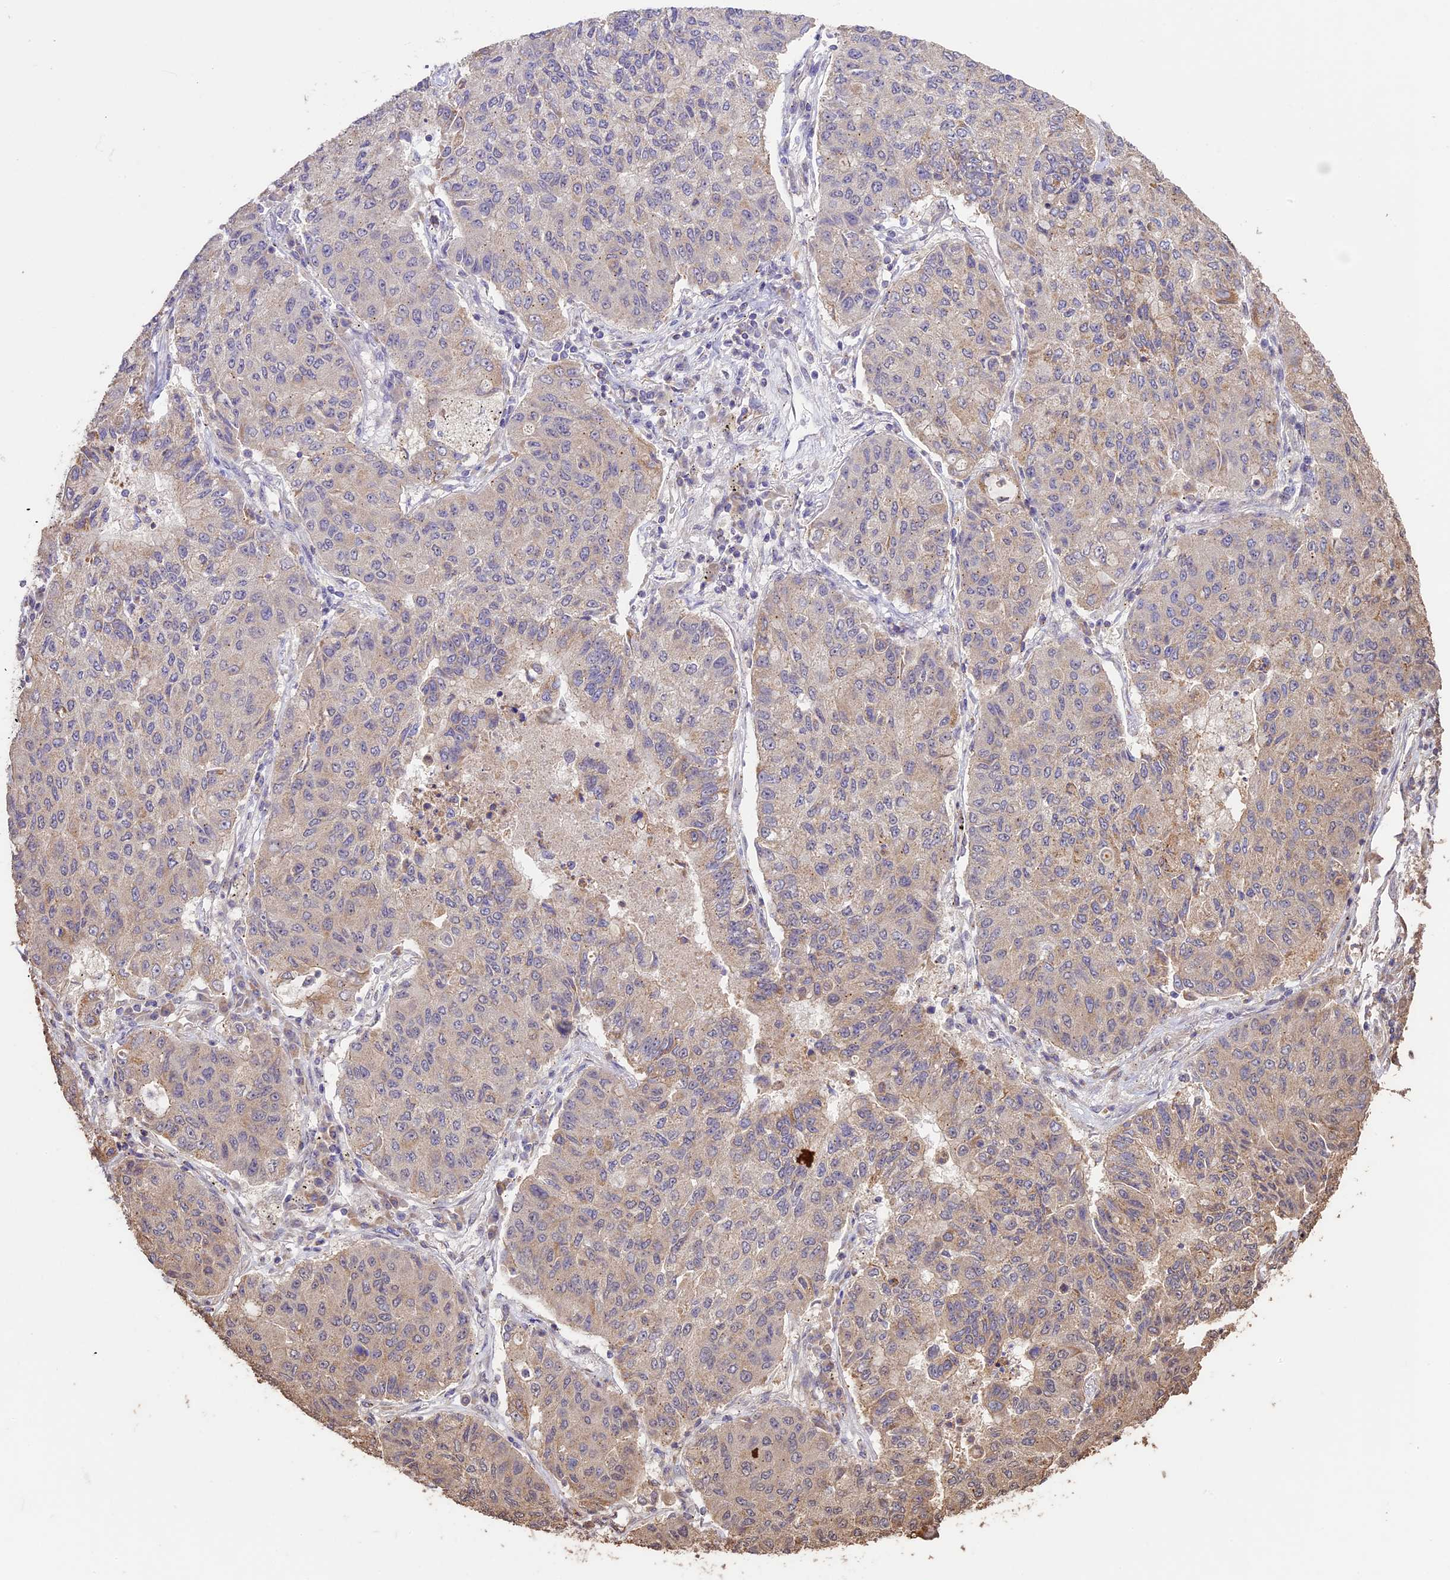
{"staining": {"intensity": "moderate", "quantity": "<25%", "location": "cytoplasmic/membranous"}, "tissue": "lung cancer", "cell_type": "Tumor cells", "image_type": "cancer", "snomed": [{"axis": "morphology", "description": "Squamous cell carcinoma, NOS"}, {"axis": "topography", "description": "Lung"}], "caption": "Protein staining of squamous cell carcinoma (lung) tissue reveals moderate cytoplasmic/membranous positivity in approximately <25% of tumor cells.", "gene": "BCAS4", "patient": {"sex": "male", "age": 74}}